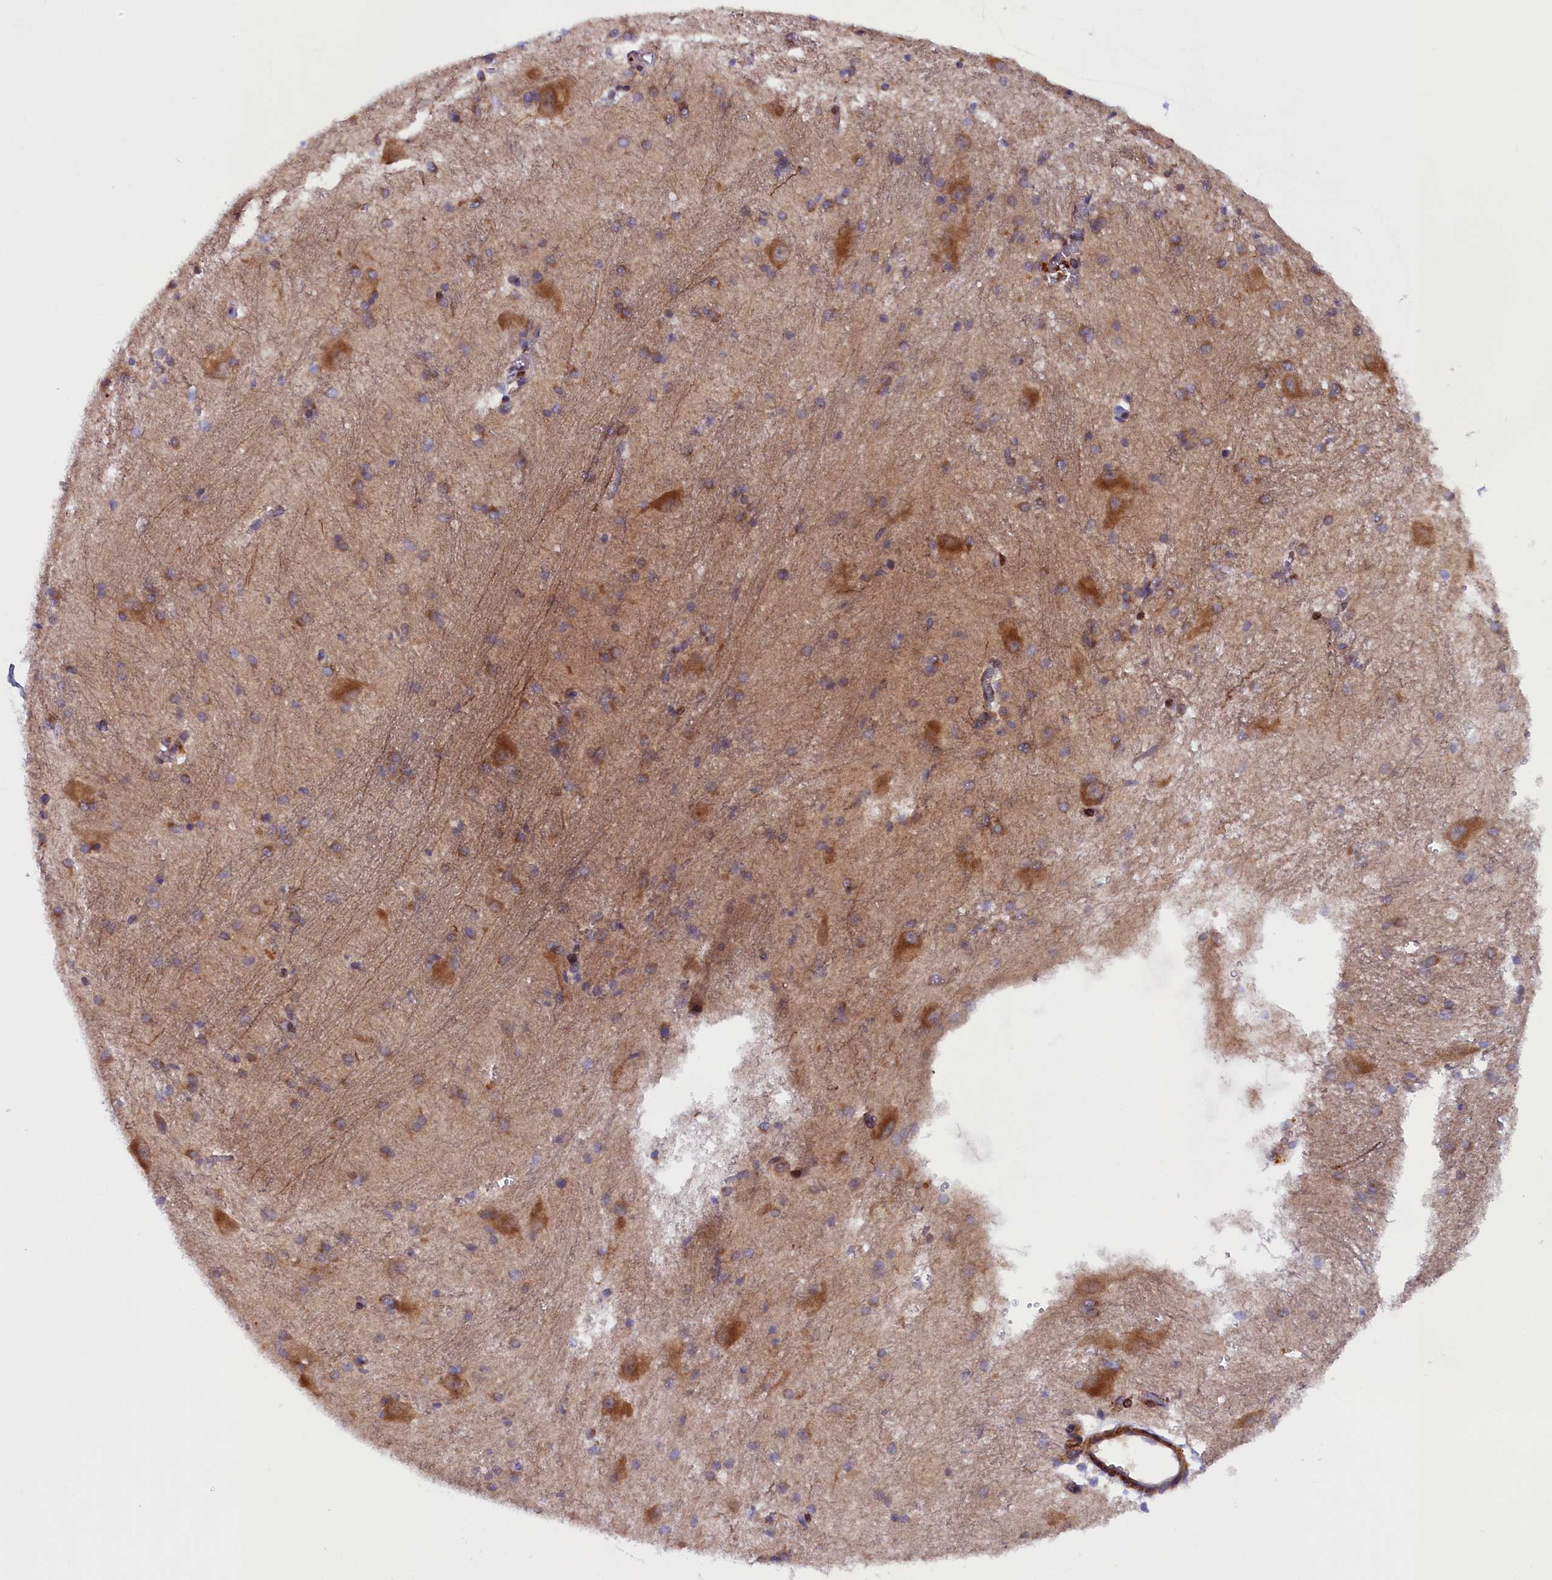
{"staining": {"intensity": "moderate", "quantity": "<25%", "location": "cytoplasmic/membranous"}, "tissue": "caudate", "cell_type": "Glial cells", "image_type": "normal", "snomed": [{"axis": "morphology", "description": "Normal tissue, NOS"}, {"axis": "topography", "description": "Lateral ventricle wall"}], "caption": "Protein staining of normal caudate reveals moderate cytoplasmic/membranous expression in approximately <25% of glial cells.", "gene": "ARRDC4", "patient": {"sex": "male", "age": 37}}